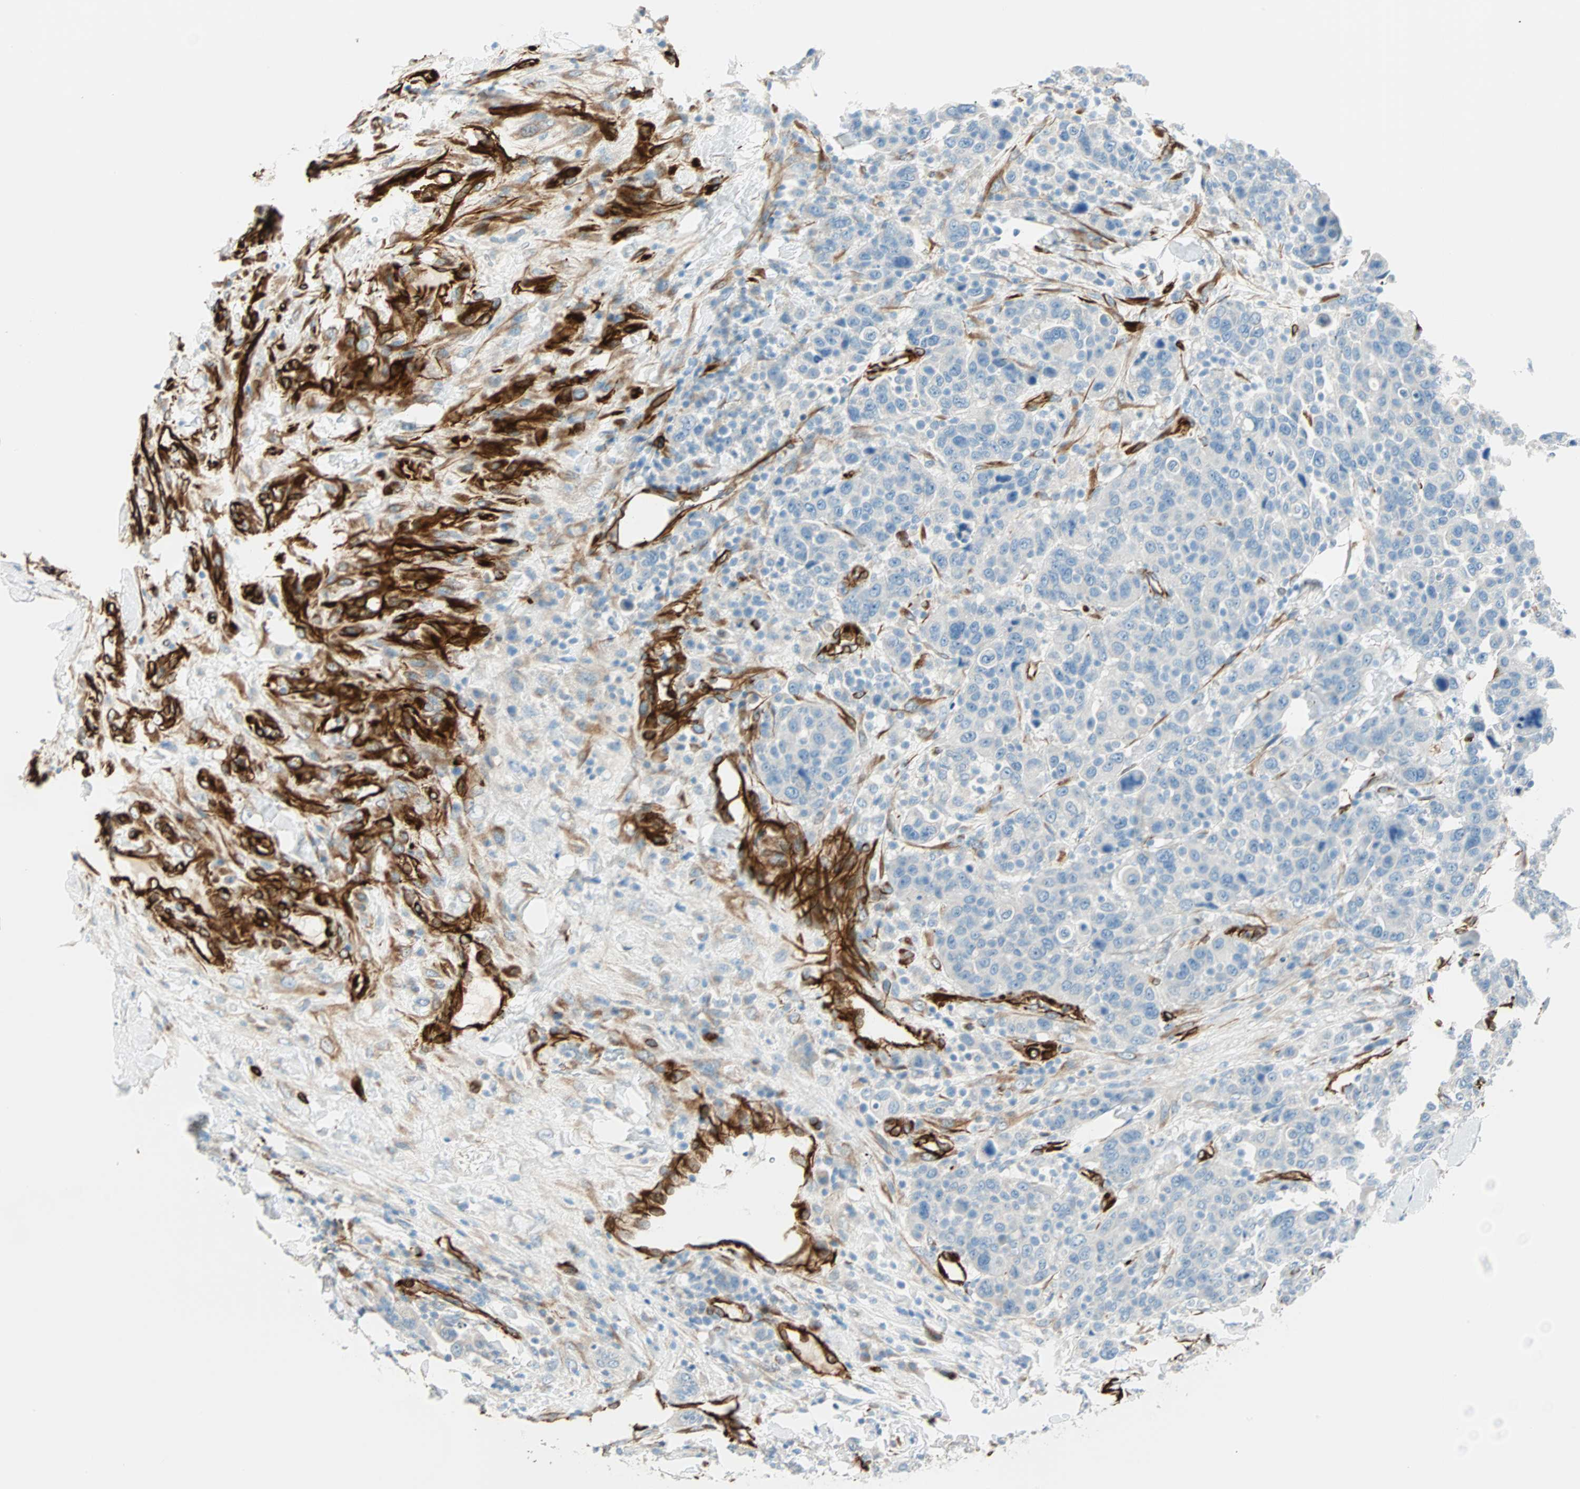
{"staining": {"intensity": "negative", "quantity": "none", "location": "none"}, "tissue": "breast cancer", "cell_type": "Tumor cells", "image_type": "cancer", "snomed": [{"axis": "morphology", "description": "Duct carcinoma"}, {"axis": "topography", "description": "Breast"}], "caption": "Immunohistochemical staining of intraductal carcinoma (breast) exhibits no significant staining in tumor cells.", "gene": "NES", "patient": {"sex": "female", "age": 37}}